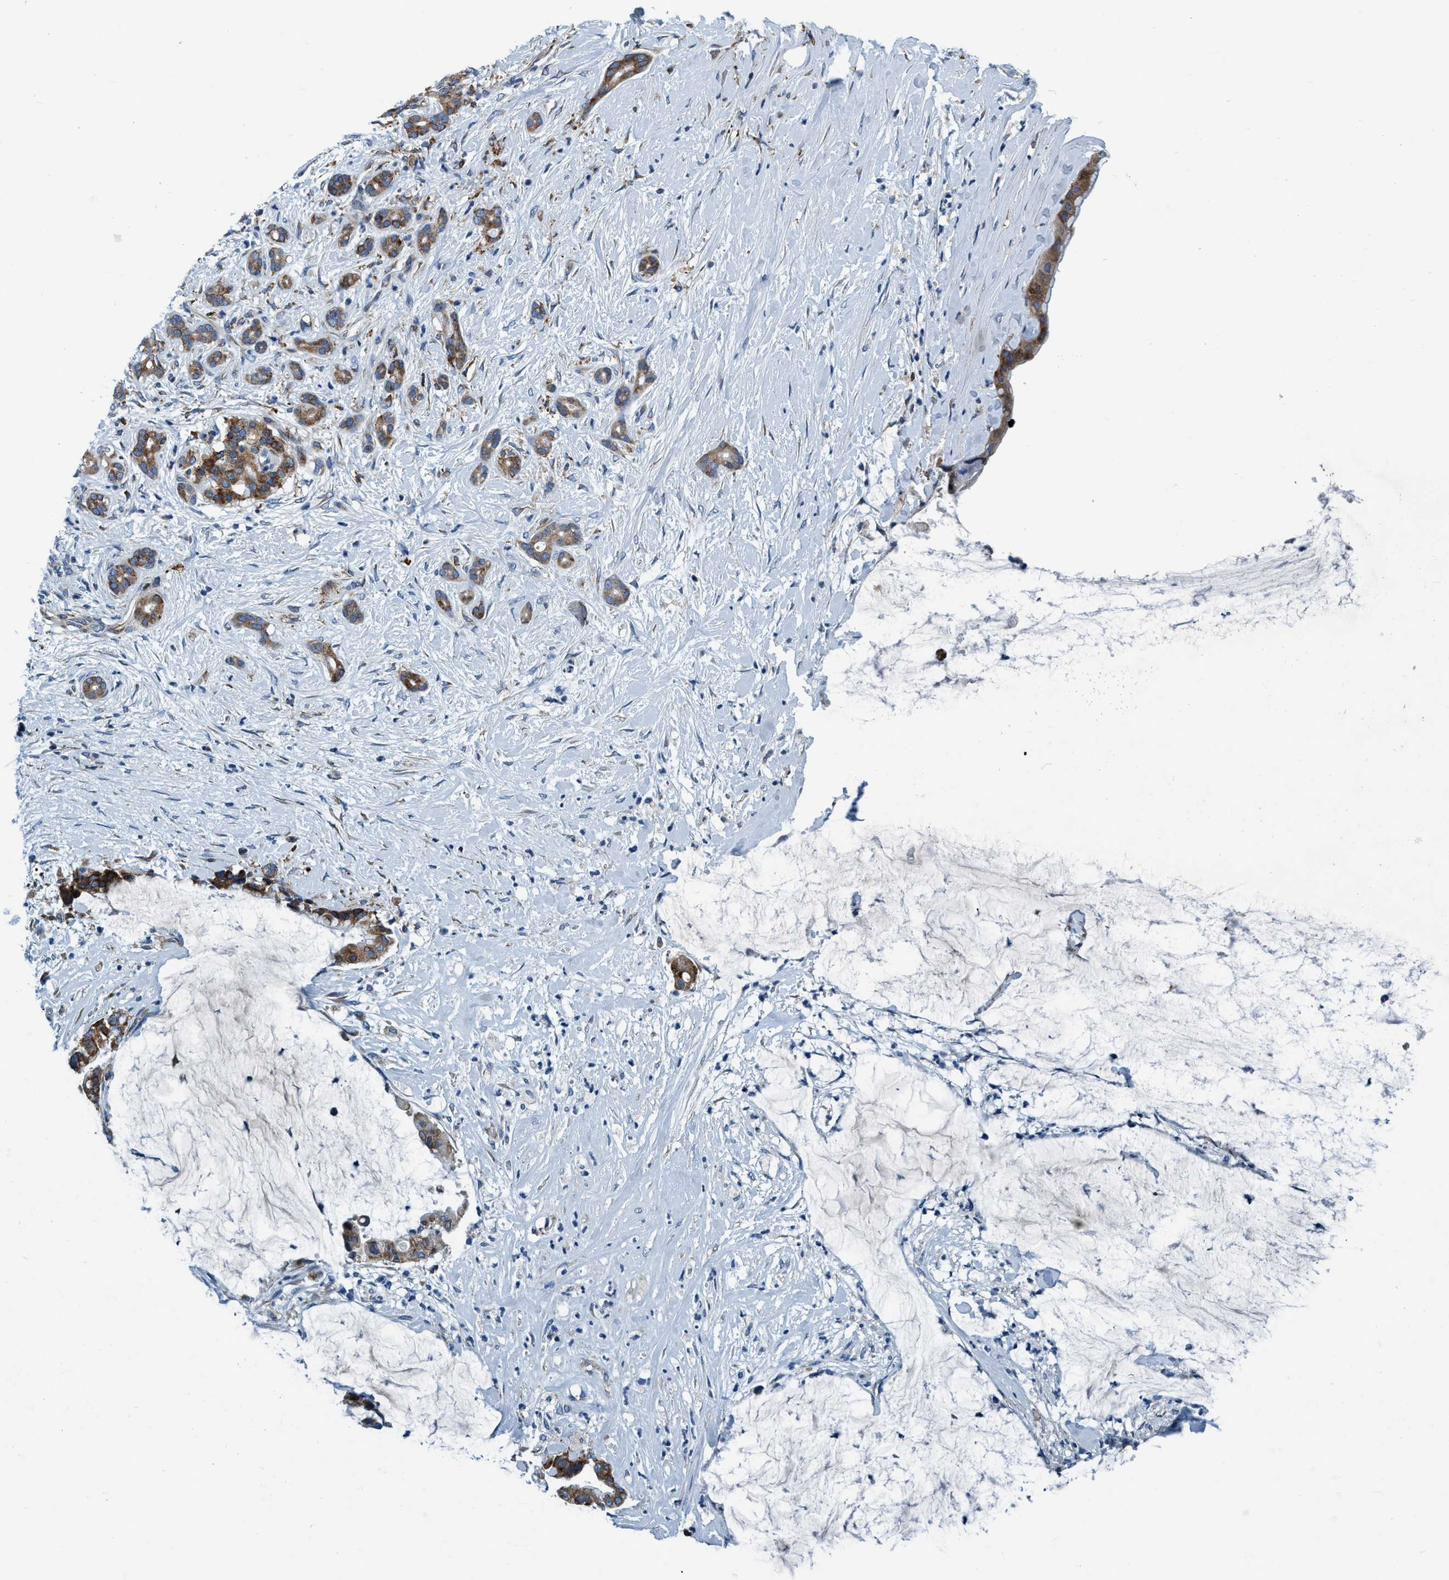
{"staining": {"intensity": "strong", "quantity": ">75%", "location": "cytoplasmic/membranous"}, "tissue": "pancreatic cancer", "cell_type": "Tumor cells", "image_type": "cancer", "snomed": [{"axis": "morphology", "description": "Adenocarcinoma, NOS"}, {"axis": "topography", "description": "Pancreas"}], "caption": "Immunohistochemical staining of human adenocarcinoma (pancreatic) shows high levels of strong cytoplasmic/membranous protein staining in about >75% of tumor cells.", "gene": "ARMC9", "patient": {"sex": "male", "age": 41}}